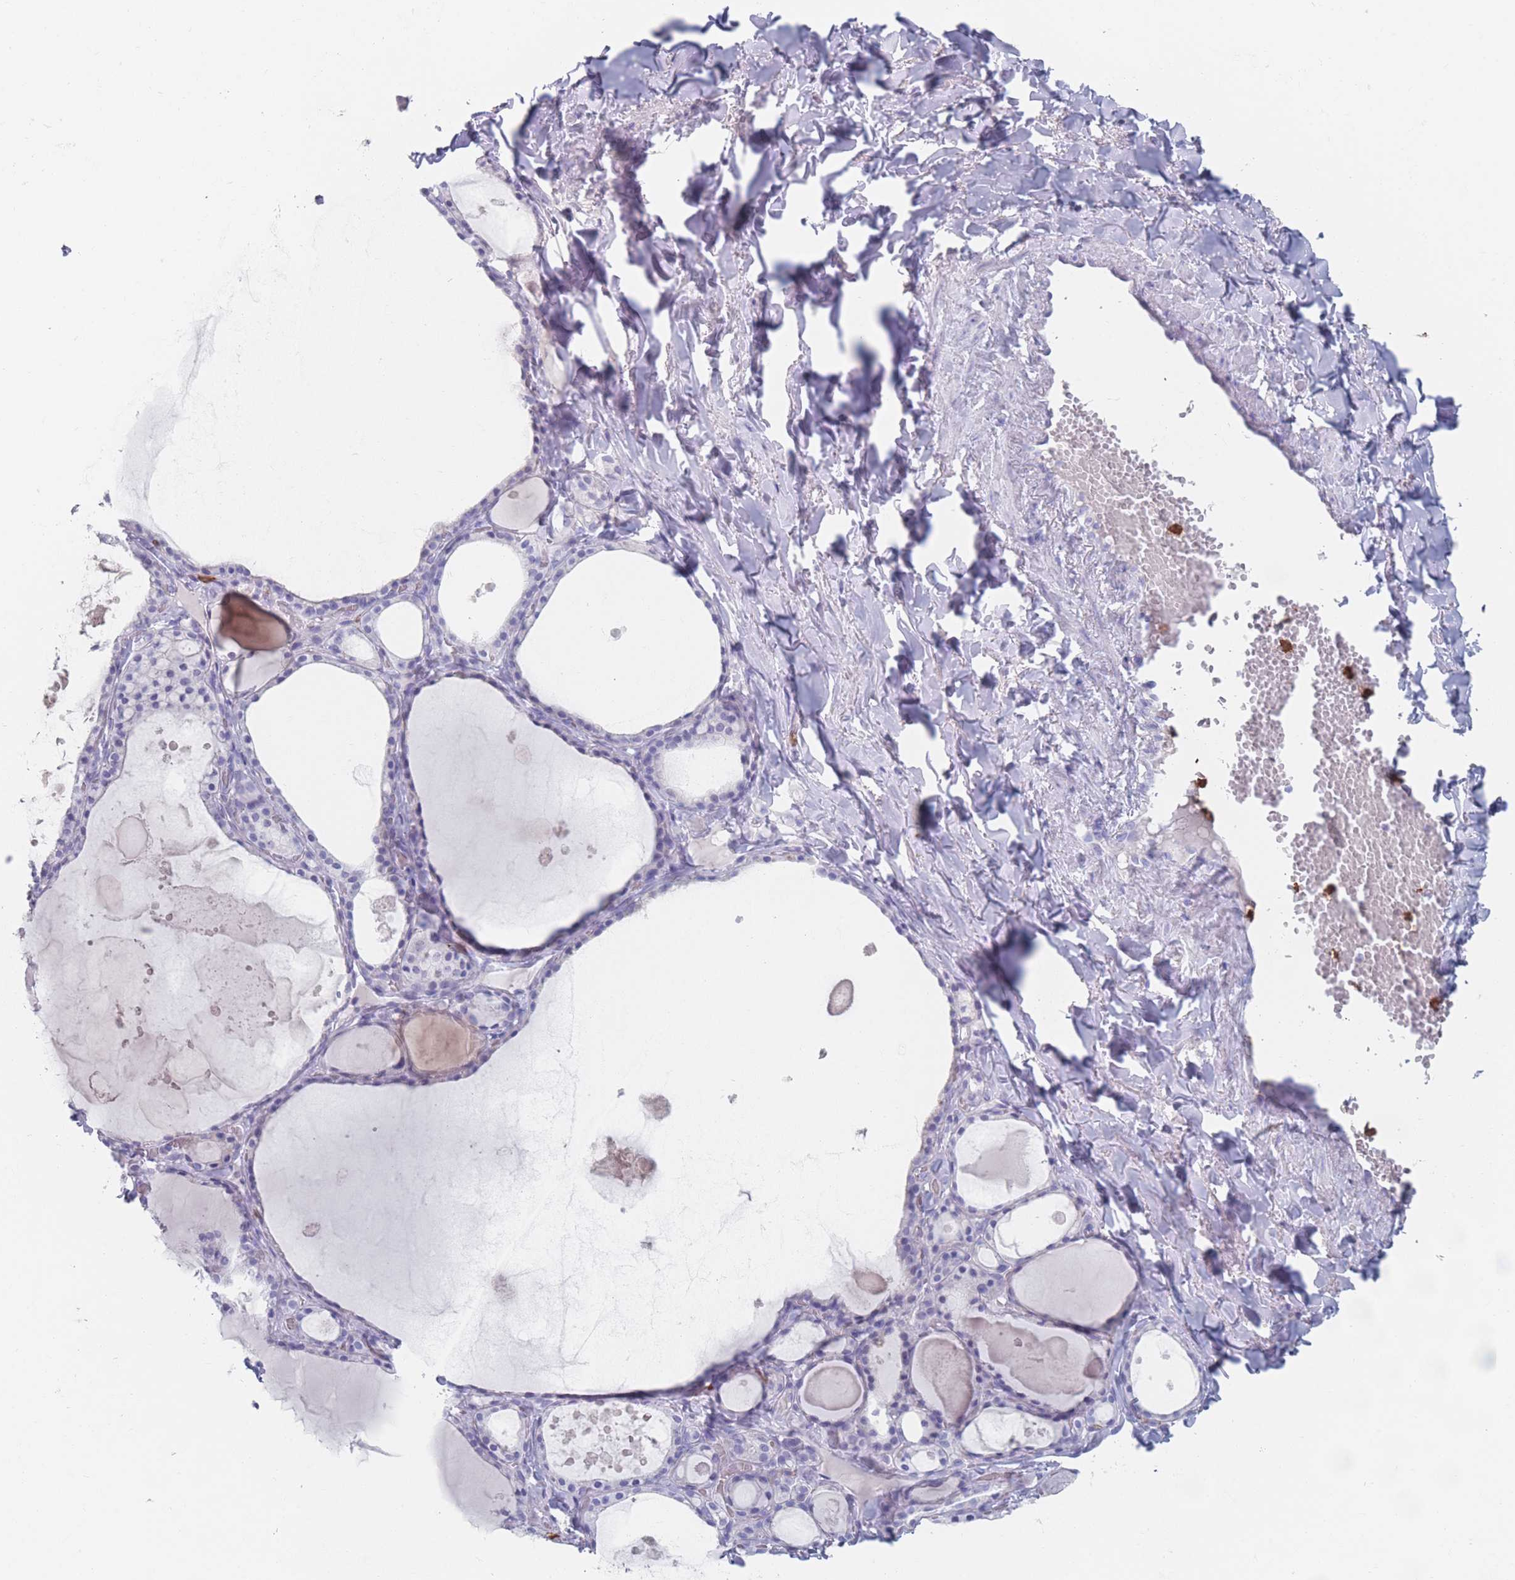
{"staining": {"intensity": "negative", "quantity": "none", "location": "none"}, "tissue": "thyroid gland", "cell_type": "Glandular cells", "image_type": "normal", "snomed": [{"axis": "morphology", "description": "Normal tissue, NOS"}, {"axis": "topography", "description": "Thyroid gland"}], "caption": "A histopathology image of thyroid gland stained for a protein demonstrates no brown staining in glandular cells. Brightfield microscopy of immunohistochemistry stained with DAB (3,3'-diaminobenzidine) (brown) and hematoxylin (blue), captured at high magnification.", "gene": "ATP1A3", "patient": {"sex": "male", "age": 56}}